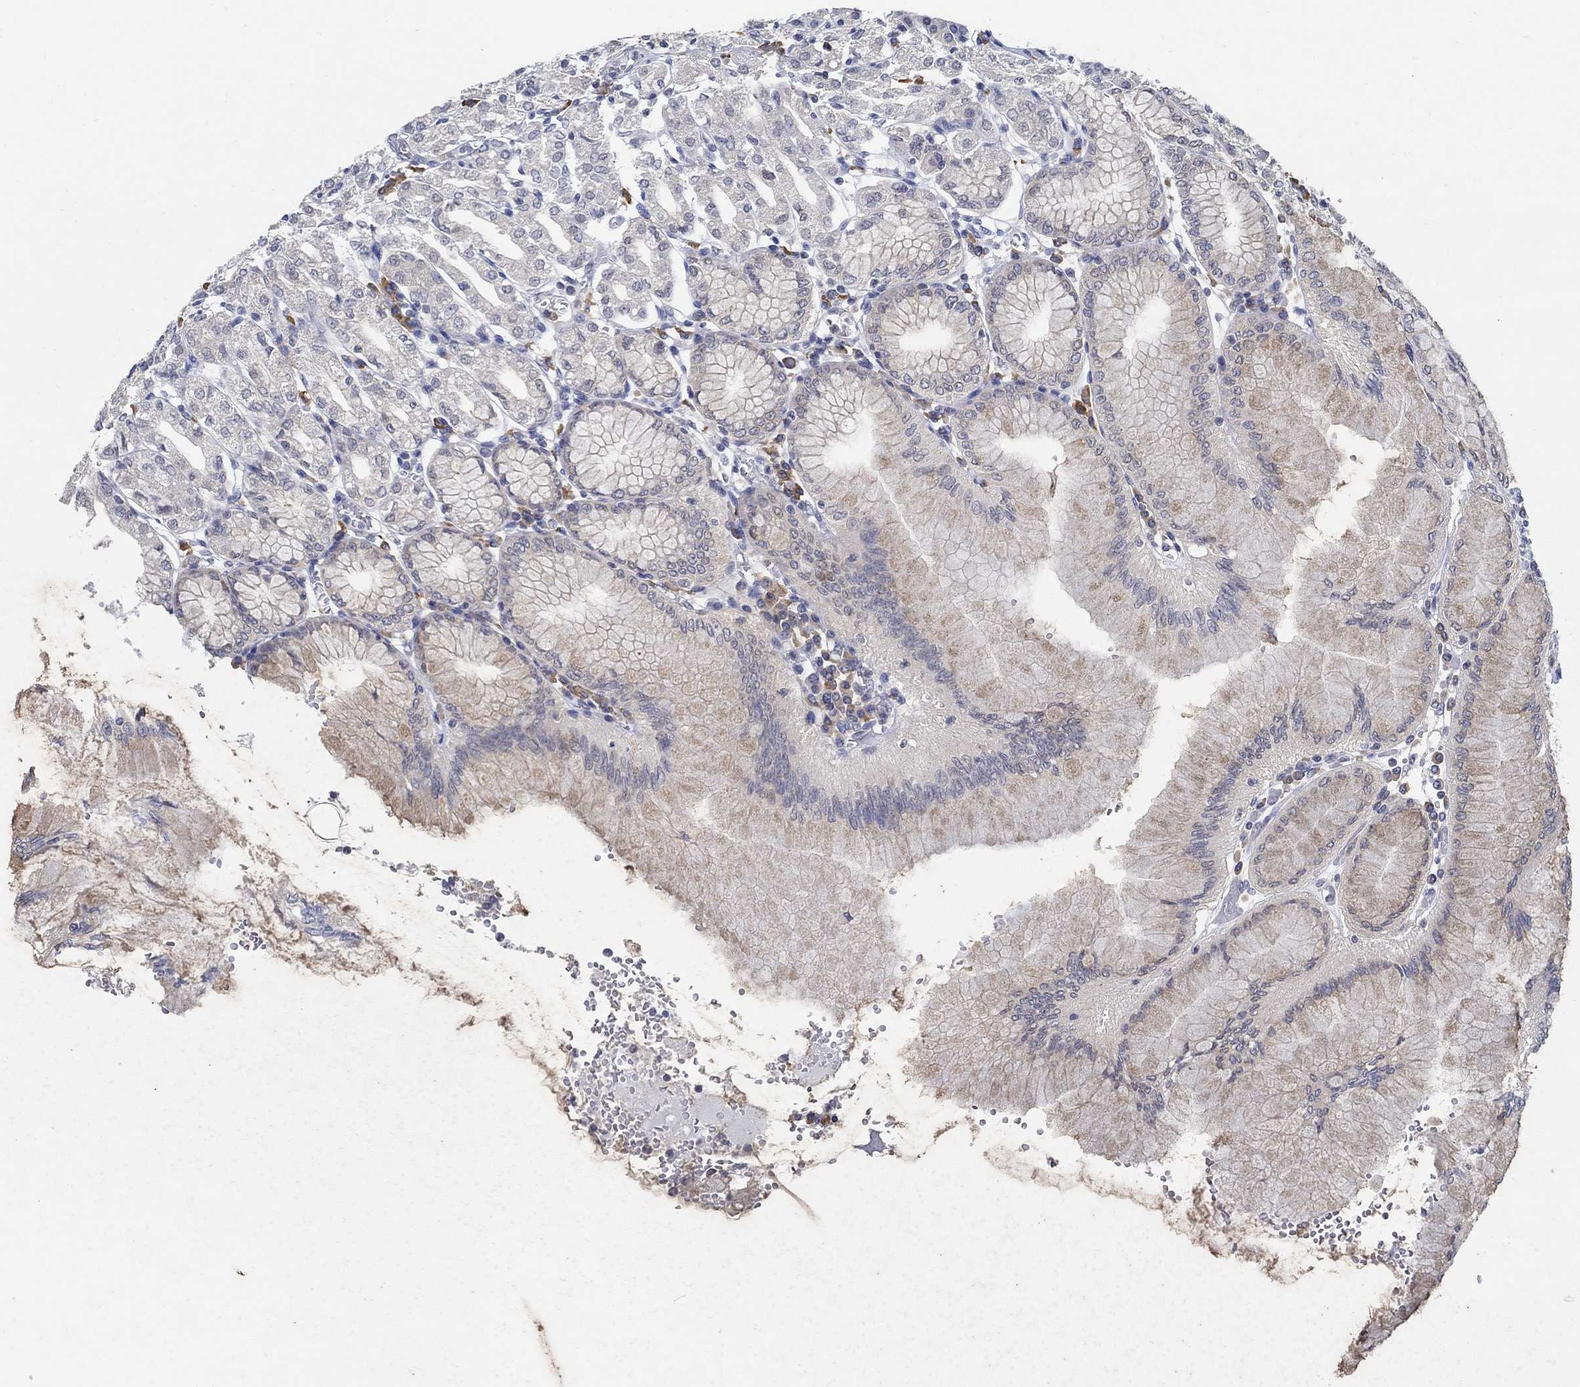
{"staining": {"intensity": "weak", "quantity": "<25%", "location": "cytoplasmic/membranous"}, "tissue": "stomach", "cell_type": "Glandular cells", "image_type": "normal", "snomed": [{"axis": "morphology", "description": "Normal tissue, NOS"}, {"axis": "topography", "description": "Skeletal muscle"}, {"axis": "topography", "description": "Stomach"}], "caption": "Normal stomach was stained to show a protein in brown. There is no significant expression in glandular cells. Brightfield microscopy of IHC stained with DAB (3,3'-diaminobenzidine) (brown) and hematoxylin (blue), captured at high magnification.", "gene": "PCDH11X", "patient": {"sex": "female", "age": 57}}